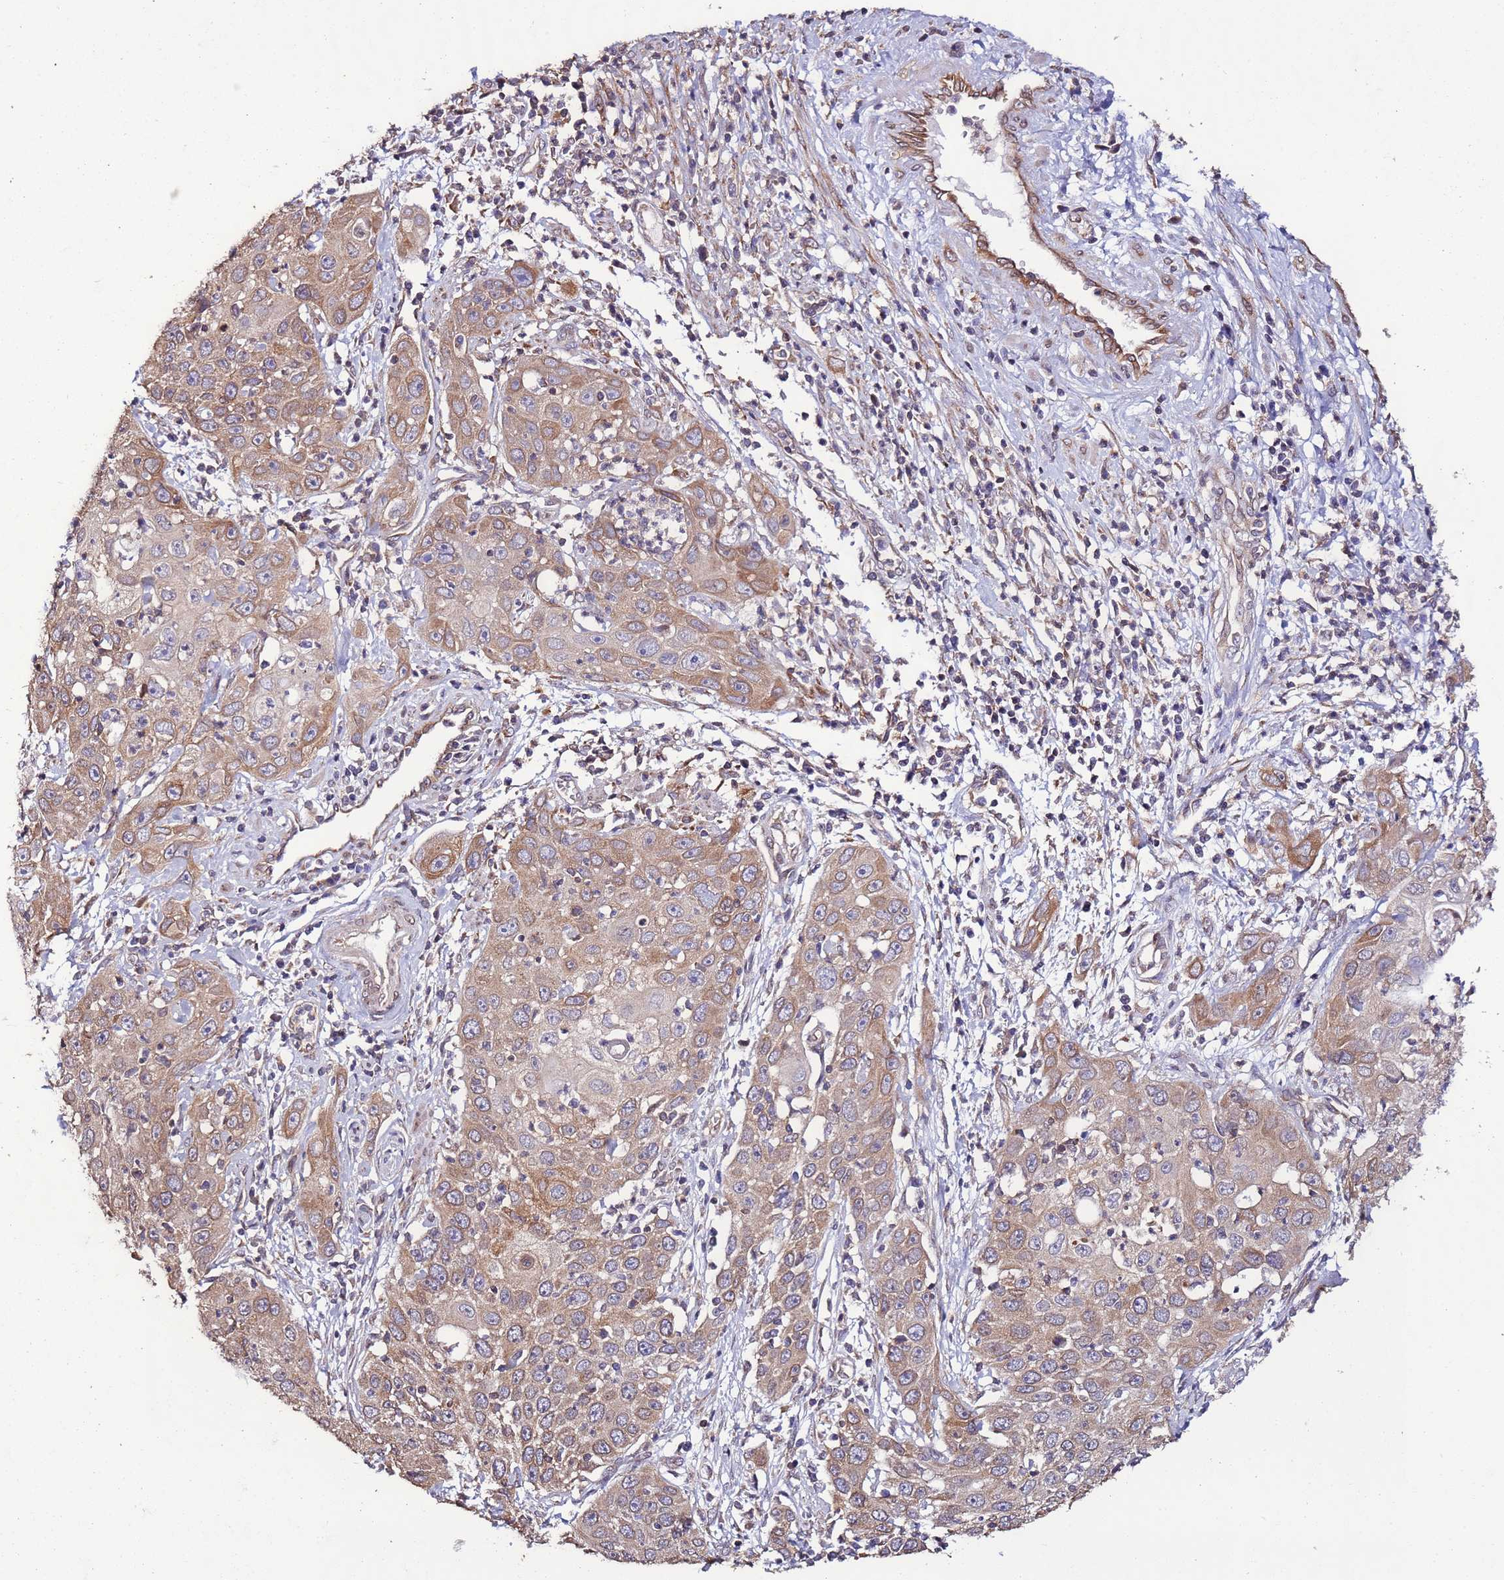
{"staining": {"intensity": "moderate", "quantity": ">75%", "location": "cytoplasmic/membranous"}, "tissue": "cervical cancer", "cell_type": "Tumor cells", "image_type": "cancer", "snomed": [{"axis": "morphology", "description": "Squamous cell carcinoma, NOS"}, {"axis": "topography", "description": "Cervix"}], "caption": "A brown stain labels moderate cytoplasmic/membranous expression of a protein in cervical squamous cell carcinoma tumor cells.", "gene": "SLC41A3", "patient": {"sex": "female", "age": 36}}